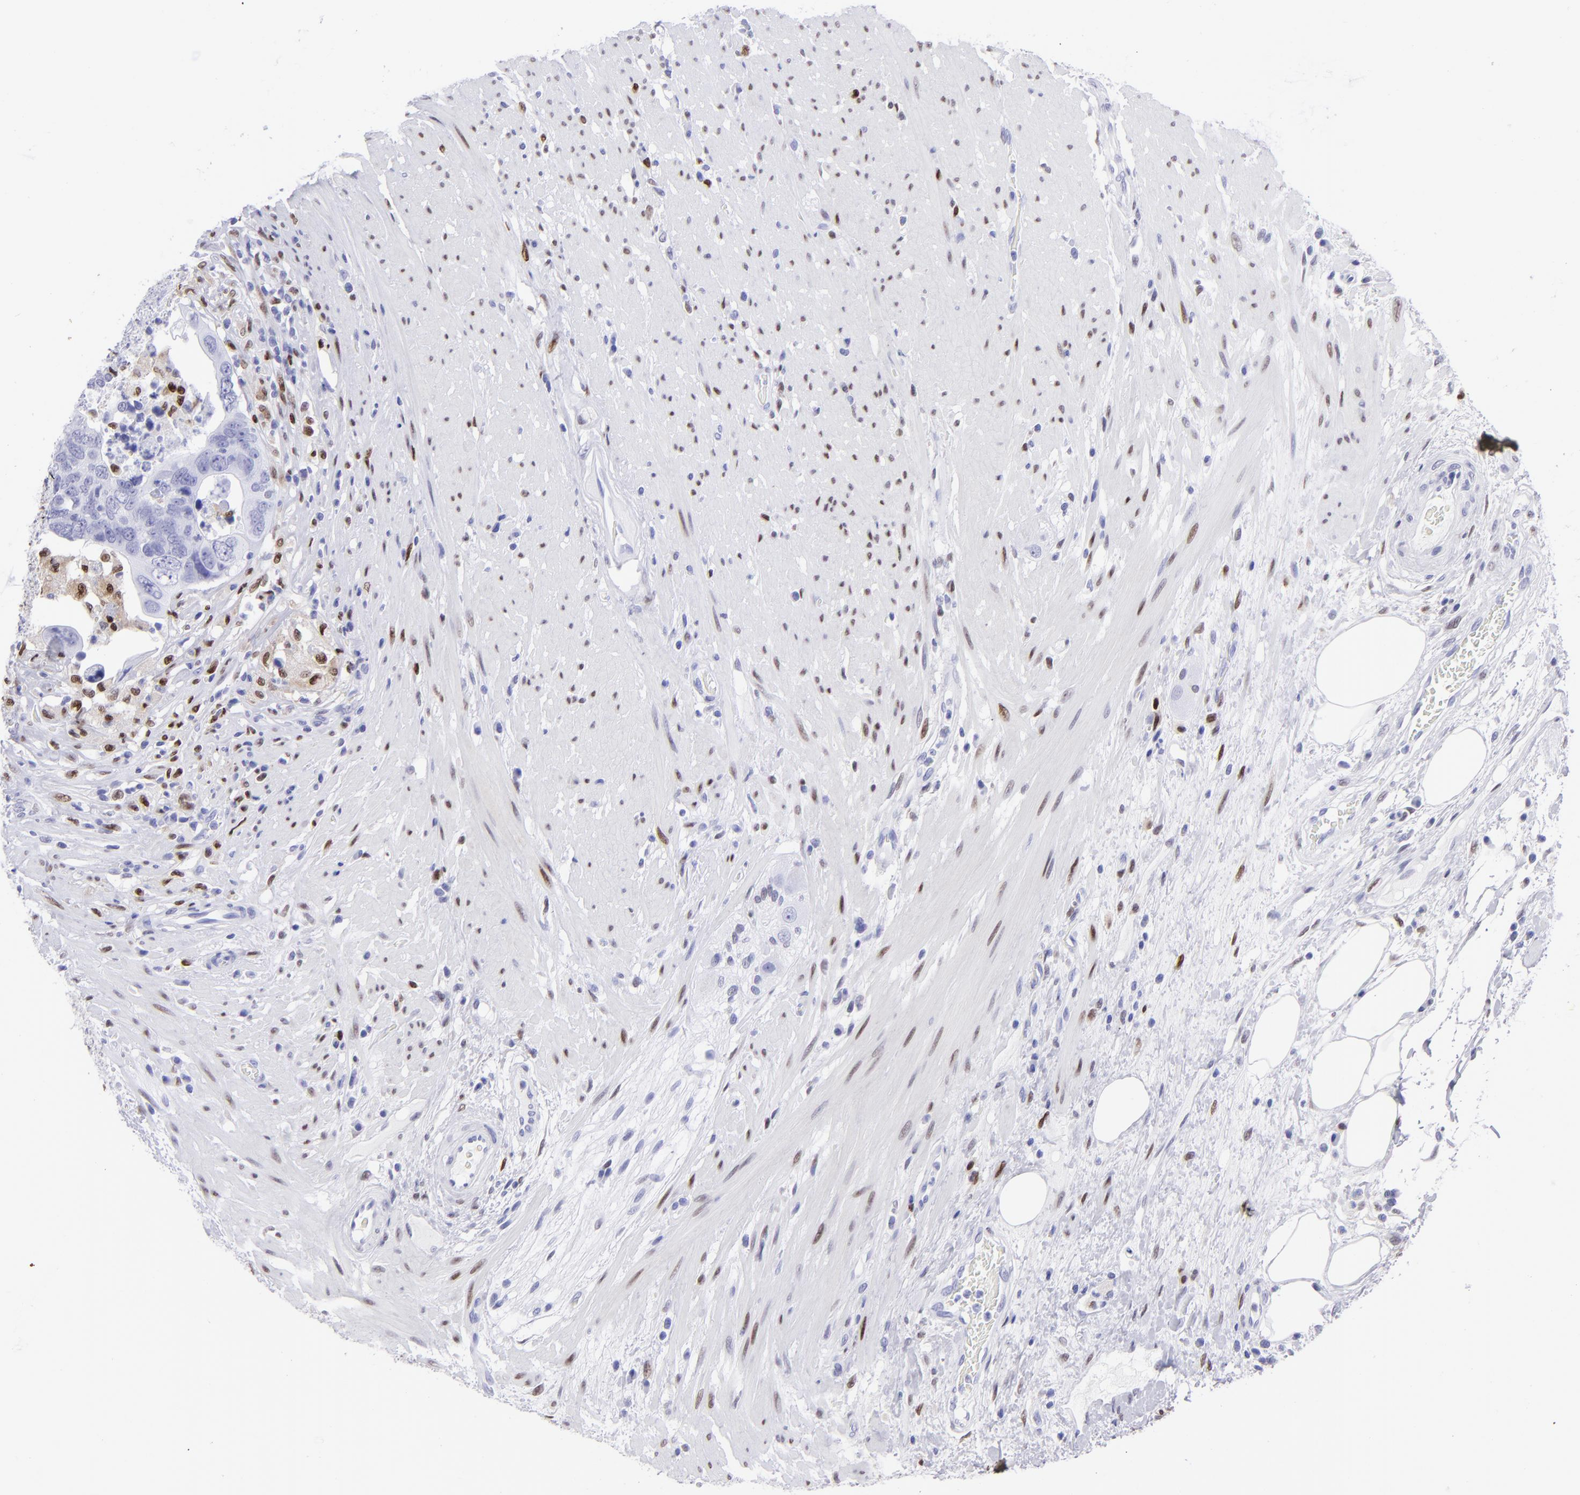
{"staining": {"intensity": "negative", "quantity": "none", "location": "none"}, "tissue": "colorectal cancer", "cell_type": "Tumor cells", "image_type": "cancer", "snomed": [{"axis": "morphology", "description": "Adenocarcinoma, NOS"}, {"axis": "topography", "description": "Rectum"}], "caption": "DAB immunohistochemical staining of human colorectal adenocarcinoma exhibits no significant positivity in tumor cells. (Brightfield microscopy of DAB immunohistochemistry (IHC) at high magnification).", "gene": "MITF", "patient": {"sex": "male", "age": 53}}